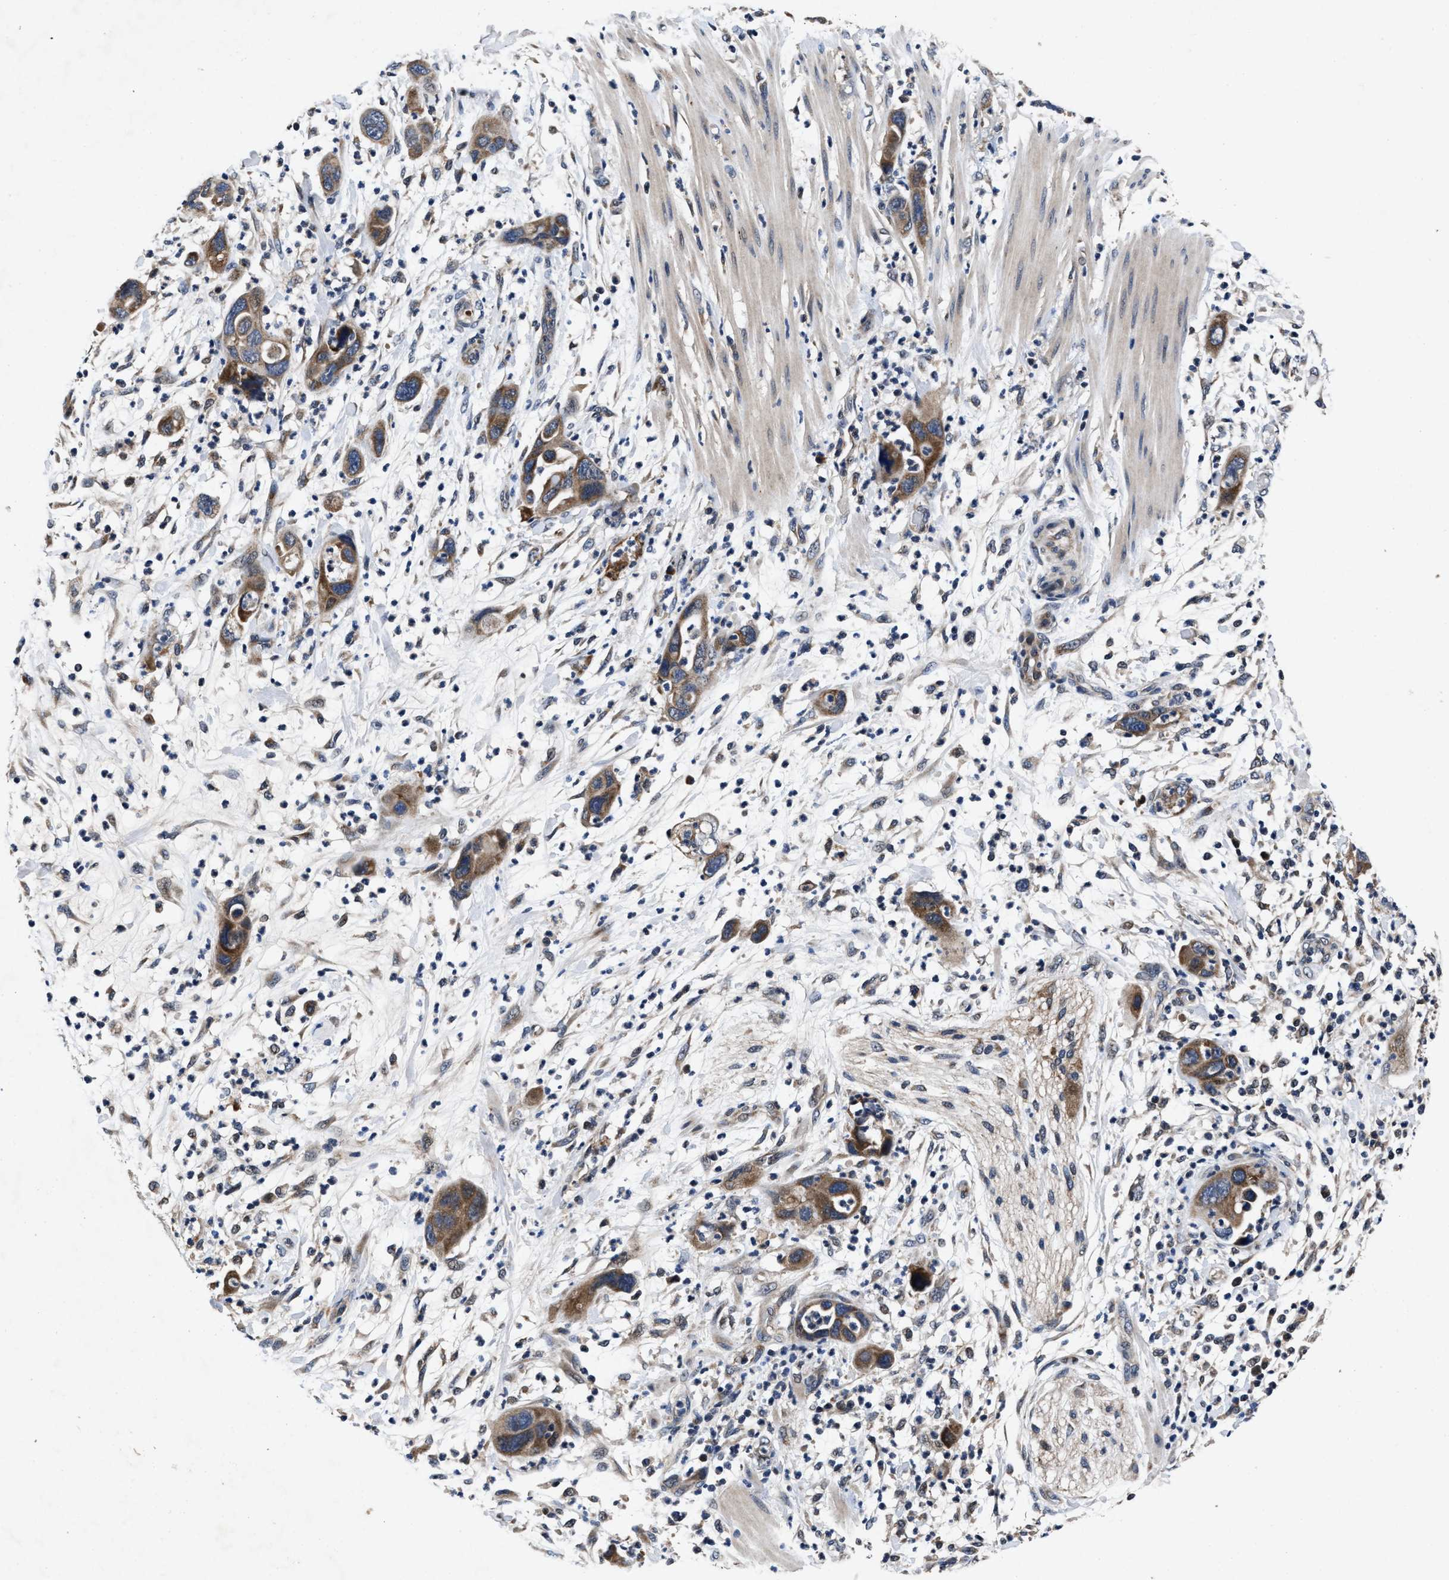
{"staining": {"intensity": "moderate", "quantity": ">75%", "location": "cytoplasmic/membranous"}, "tissue": "pancreatic cancer", "cell_type": "Tumor cells", "image_type": "cancer", "snomed": [{"axis": "morphology", "description": "Adenocarcinoma, NOS"}, {"axis": "topography", "description": "Pancreas"}], "caption": "IHC image of neoplastic tissue: pancreatic cancer stained using immunohistochemistry shows medium levels of moderate protein expression localized specifically in the cytoplasmic/membranous of tumor cells, appearing as a cytoplasmic/membranous brown color.", "gene": "TMEM53", "patient": {"sex": "female", "age": 71}}